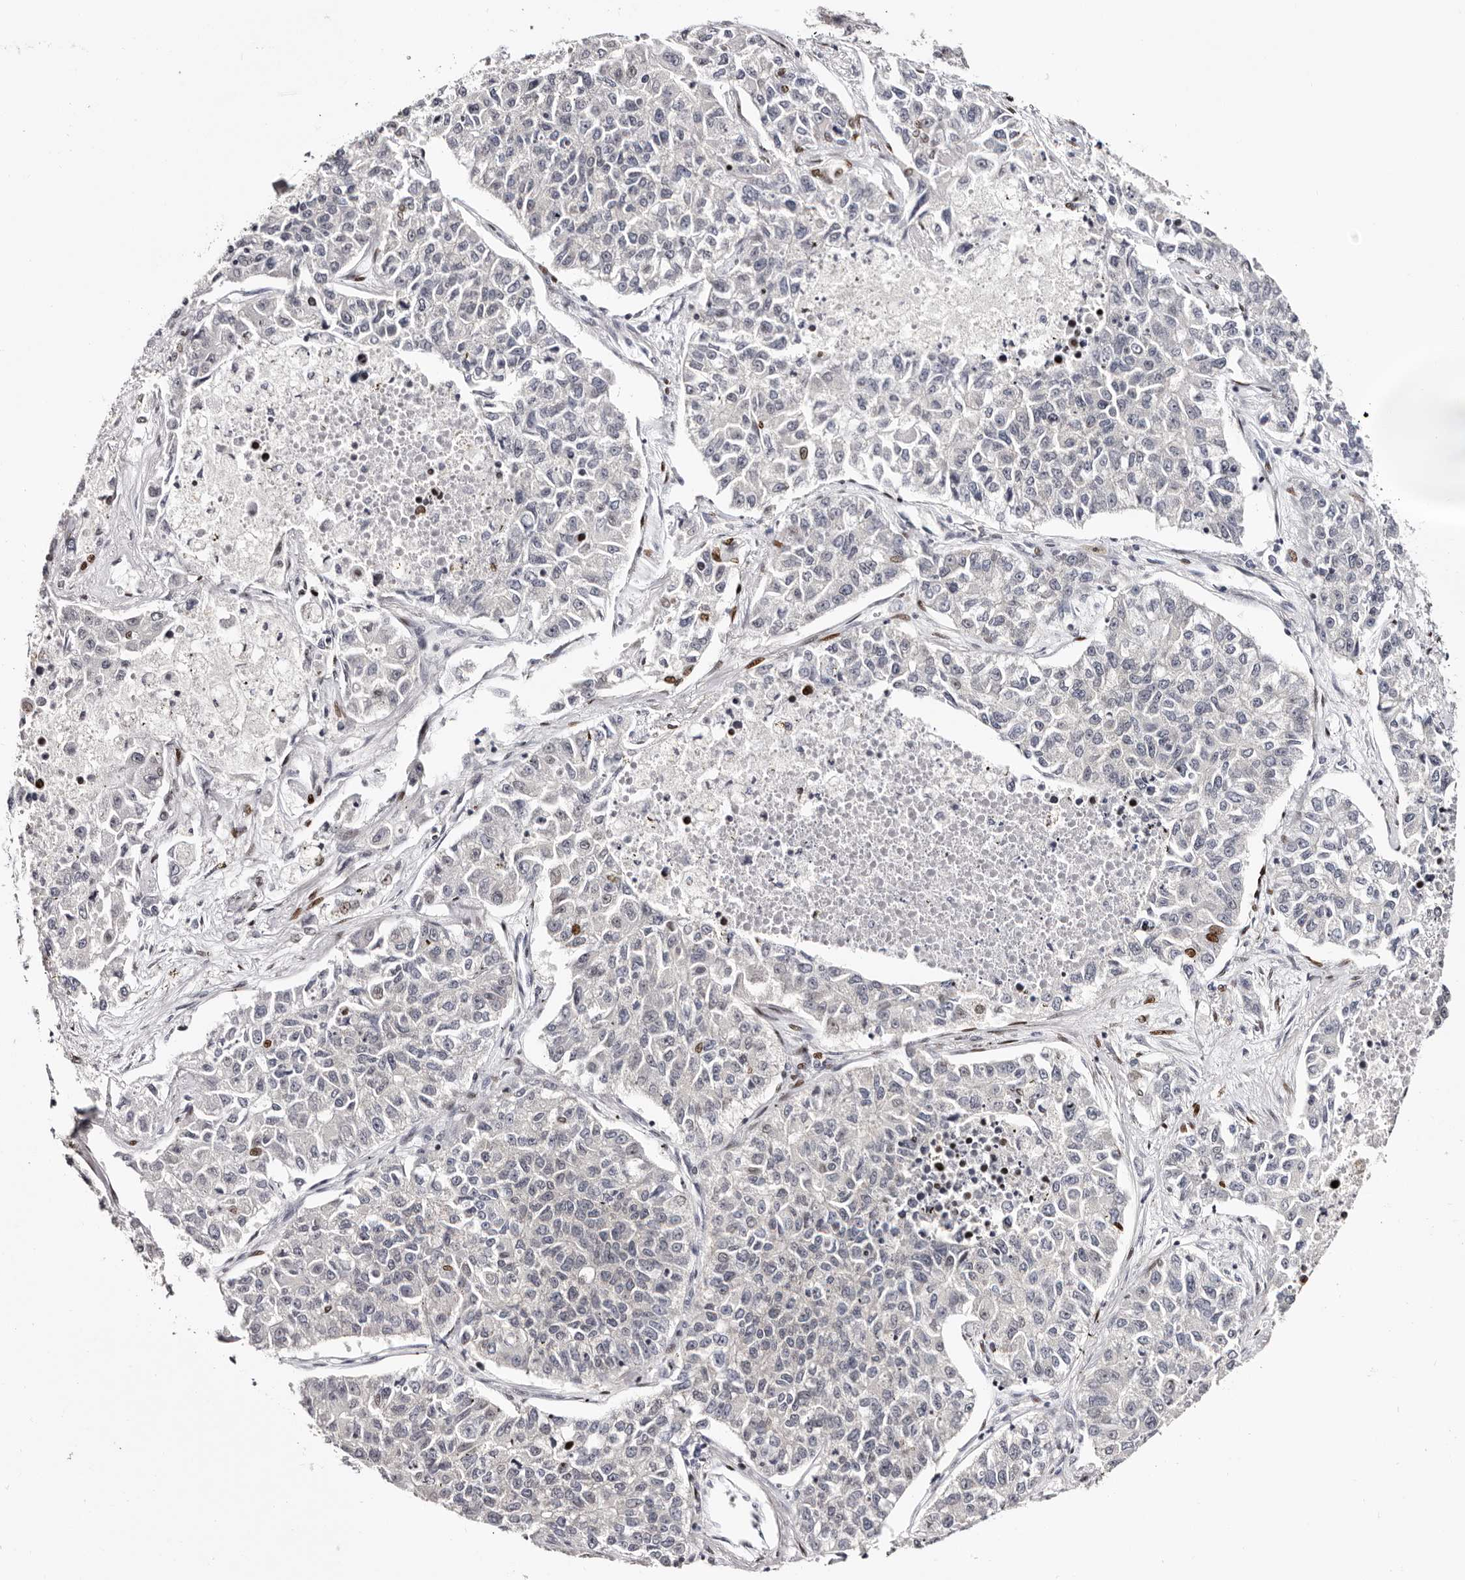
{"staining": {"intensity": "negative", "quantity": "none", "location": "none"}, "tissue": "lung cancer", "cell_type": "Tumor cells", "image_type": "cancer", "snomed": [{"axis": "morphology", "description": "Adenocarcinoma, NOS"}, {"axis": "topography", "description": "Lung"}], "caption": "Protein analysis of lung adenocarcinoma reveals no significant expression in tumor cells.", "gene": "NUP153", "patient": {"sex": "male", "age": 49}}